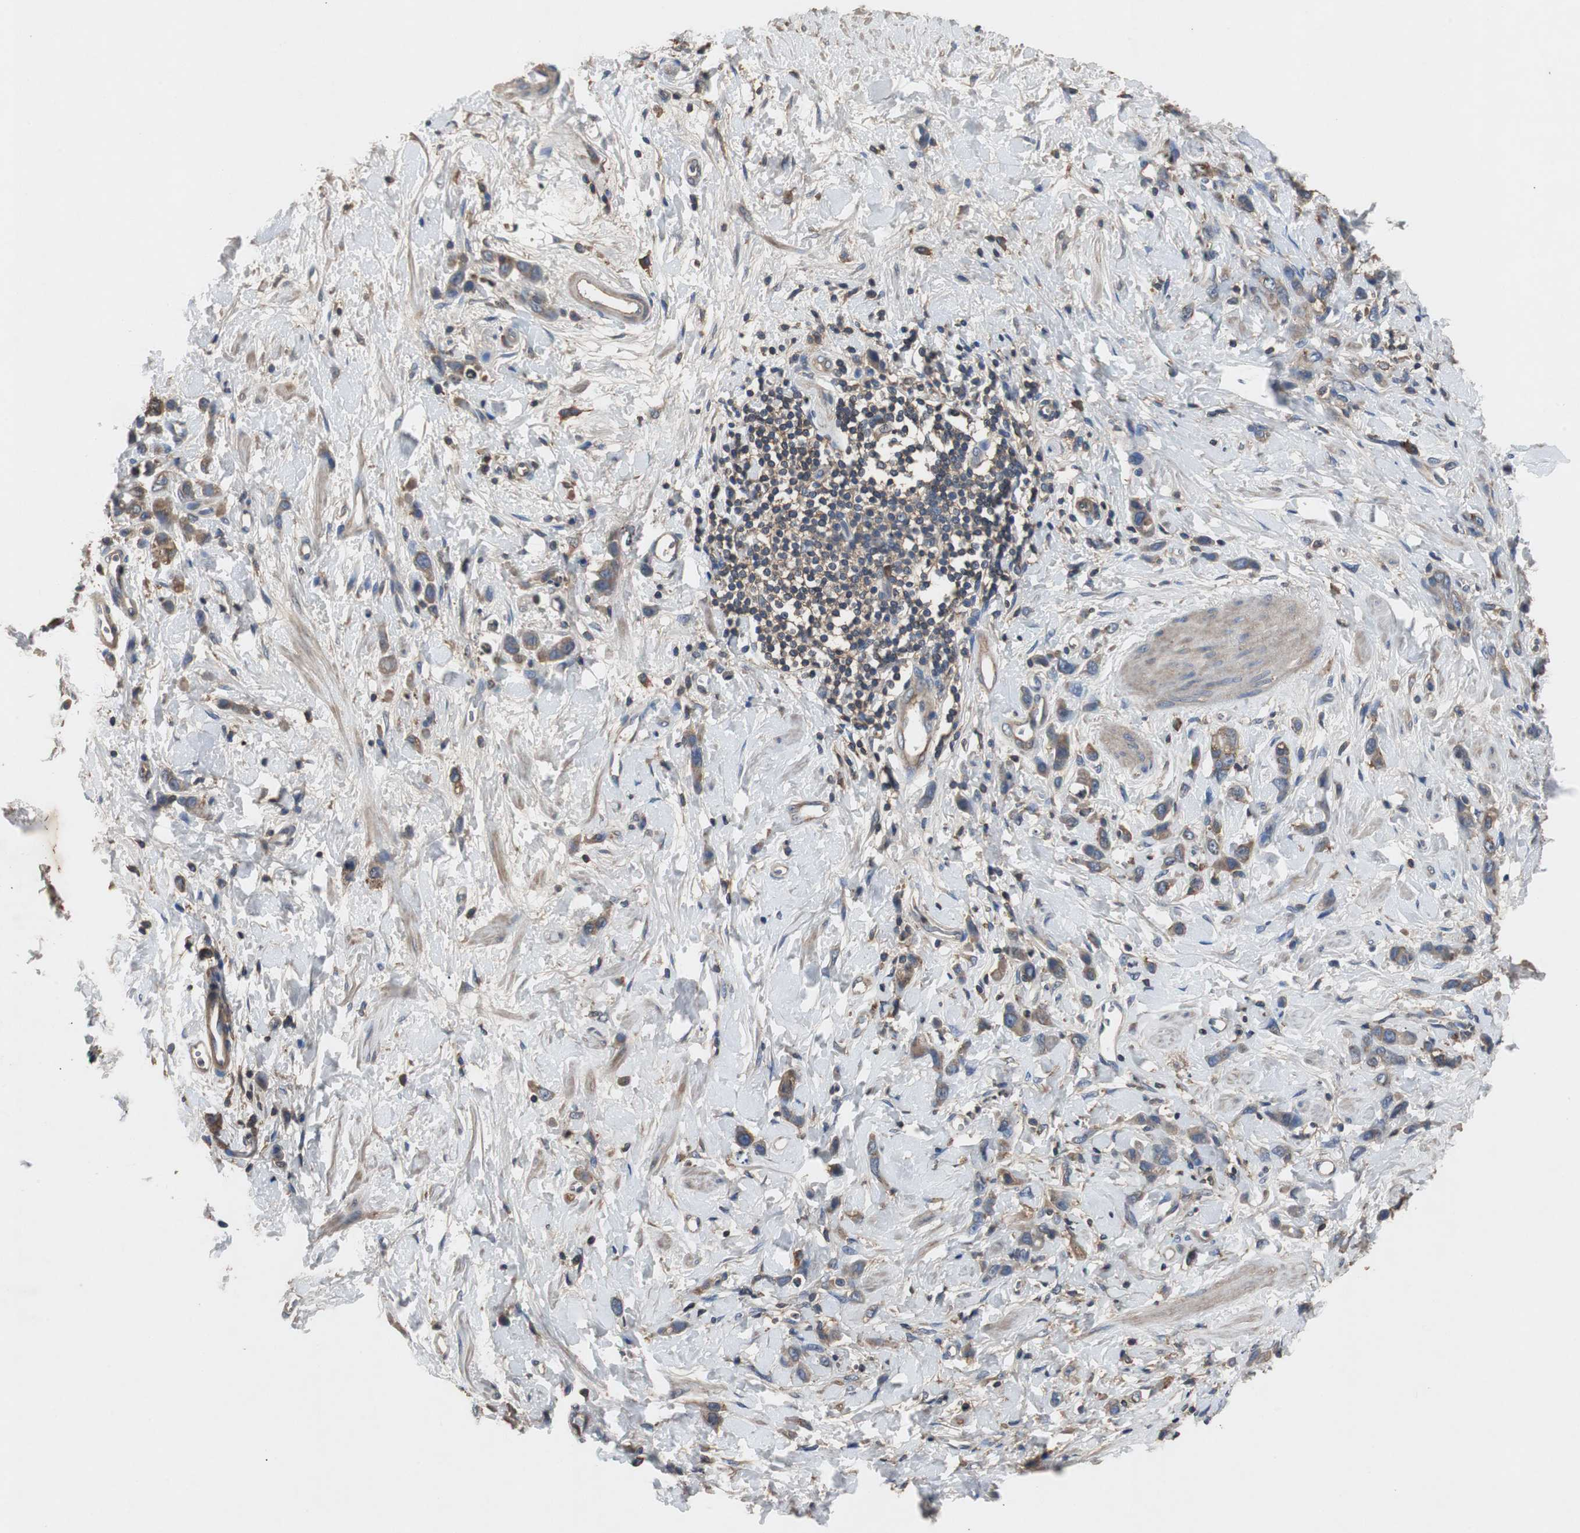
{"staining": {"intensity": "weak", "quantity": ">75%", "location": "cytoplasmic/membranous"}, "tissue": "stomach cancer", "cell_type": "Tumor cells", "image_type": "cancer", "snomed": [{"axis": "morphology", "description": "Normal tissue, NOS"}, {"axis": "morphology", "description": "Adenocarcinoma, NOS"}, {"axis": "topography", "description": "Stomach"}], "caption": "This histopathology image exhibits IHC staining of human adenocarcinoma (stomach), with low weak cytoplasmic/membranous staining in about >75% of tumor cells.", "gene": "TNFRSF14", "patient": {"sex": "male", "age": 82}}